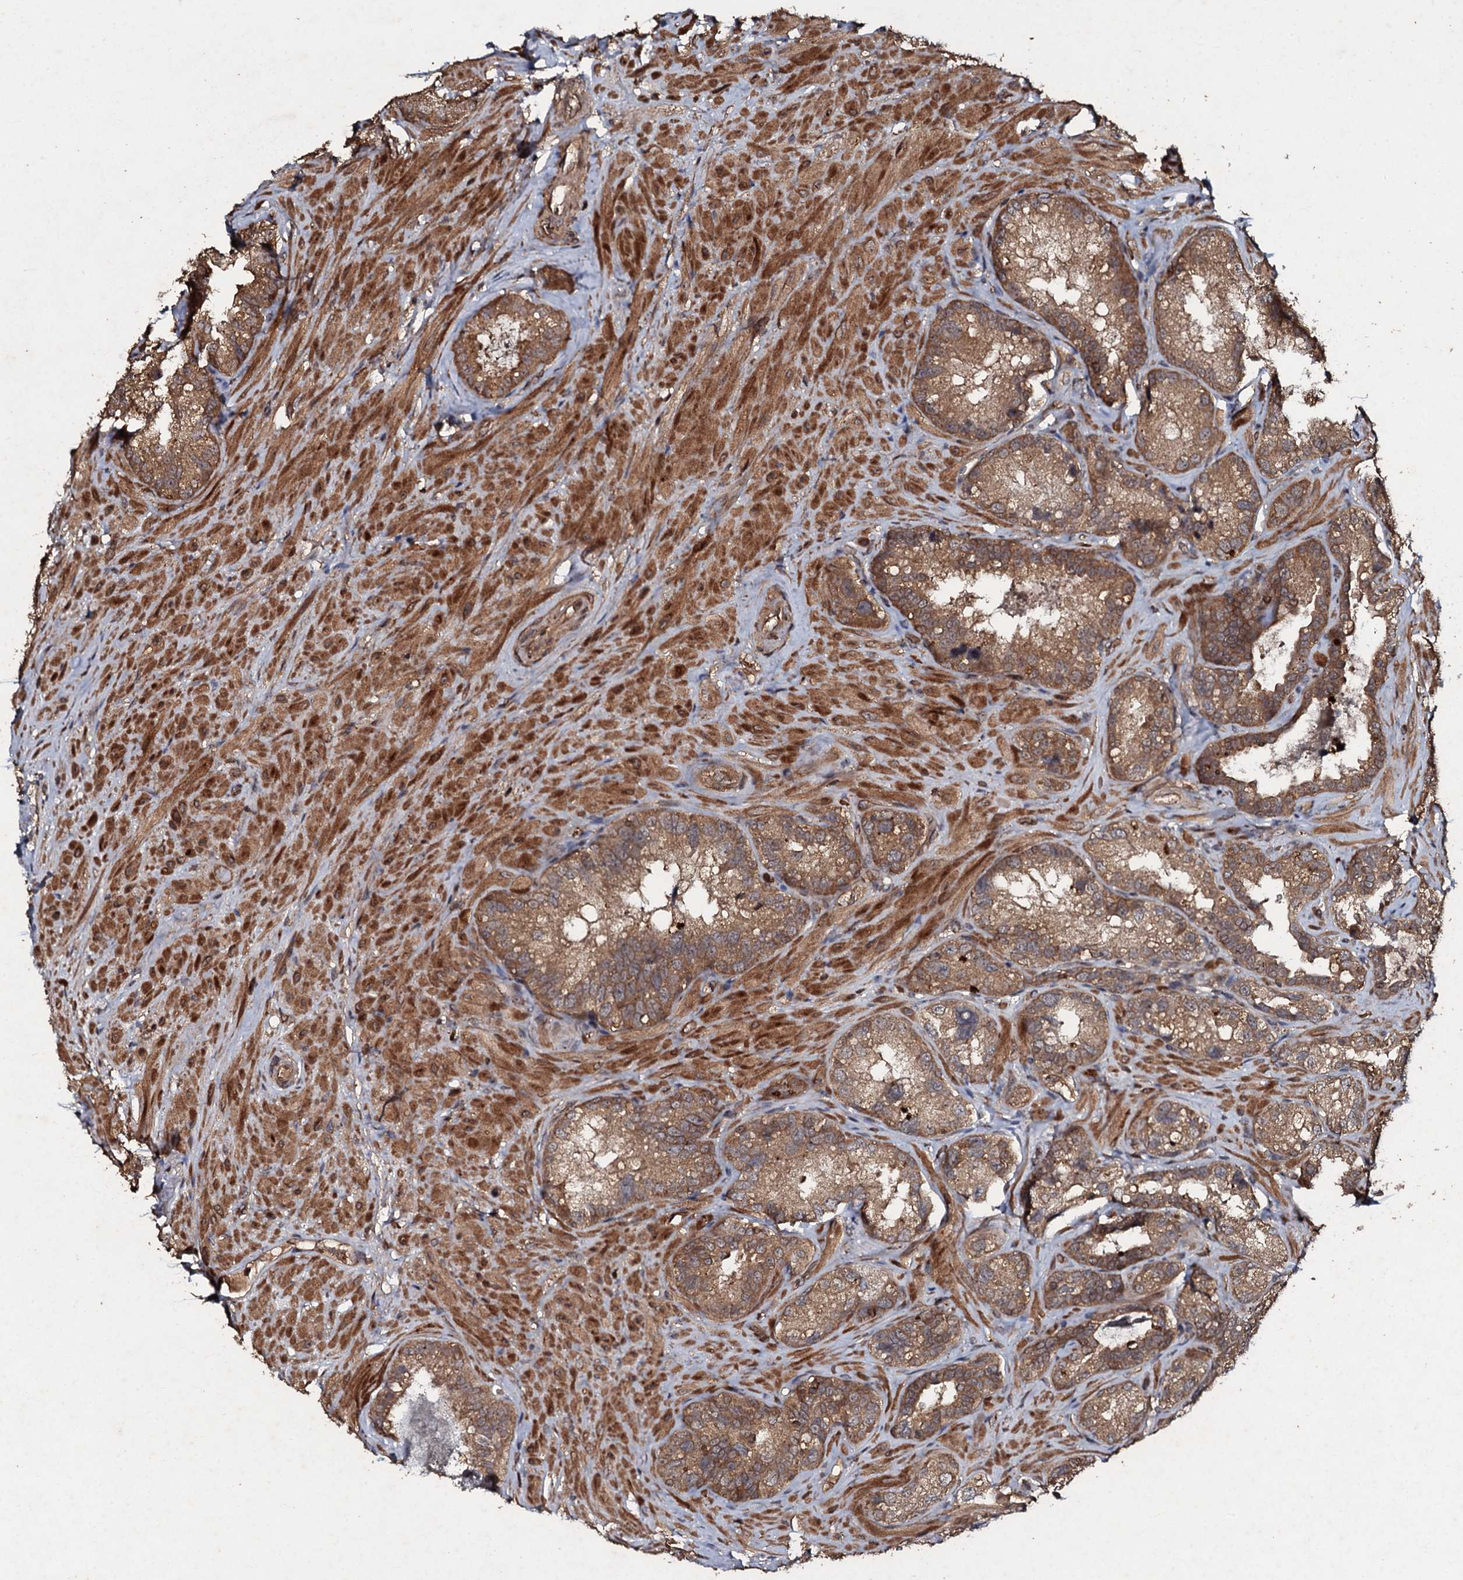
{"staining": {"intensity": "moderate", "quantity": ">75%", "location": "cytoplasmic/membranous"}, "tissue": "seminal vesicle", "cell_type": "Glandular cells", "image_type": "normal", "snomed": [{"axis": "morphology", "description": "Normal tissue, NOS"}, {"axis": "topography", "description": "Seminal veicle"}, {"axis": "topography", "description": "Peripheral nerve tissue"}], "caption": "Immunohistochemistry (IHC) micrograph of normal seminal vesicle: seminal vesicle stained using immunohistochemistry (IHC) shows medium levels of moderate protein expression localized specifically in the cytoplasmic/membranous of glandular cells, appearing as a cytoplasmic/membranous brown color.", "gene": "ADGRG3", "patient": {"sex": "male", "age": 67}}